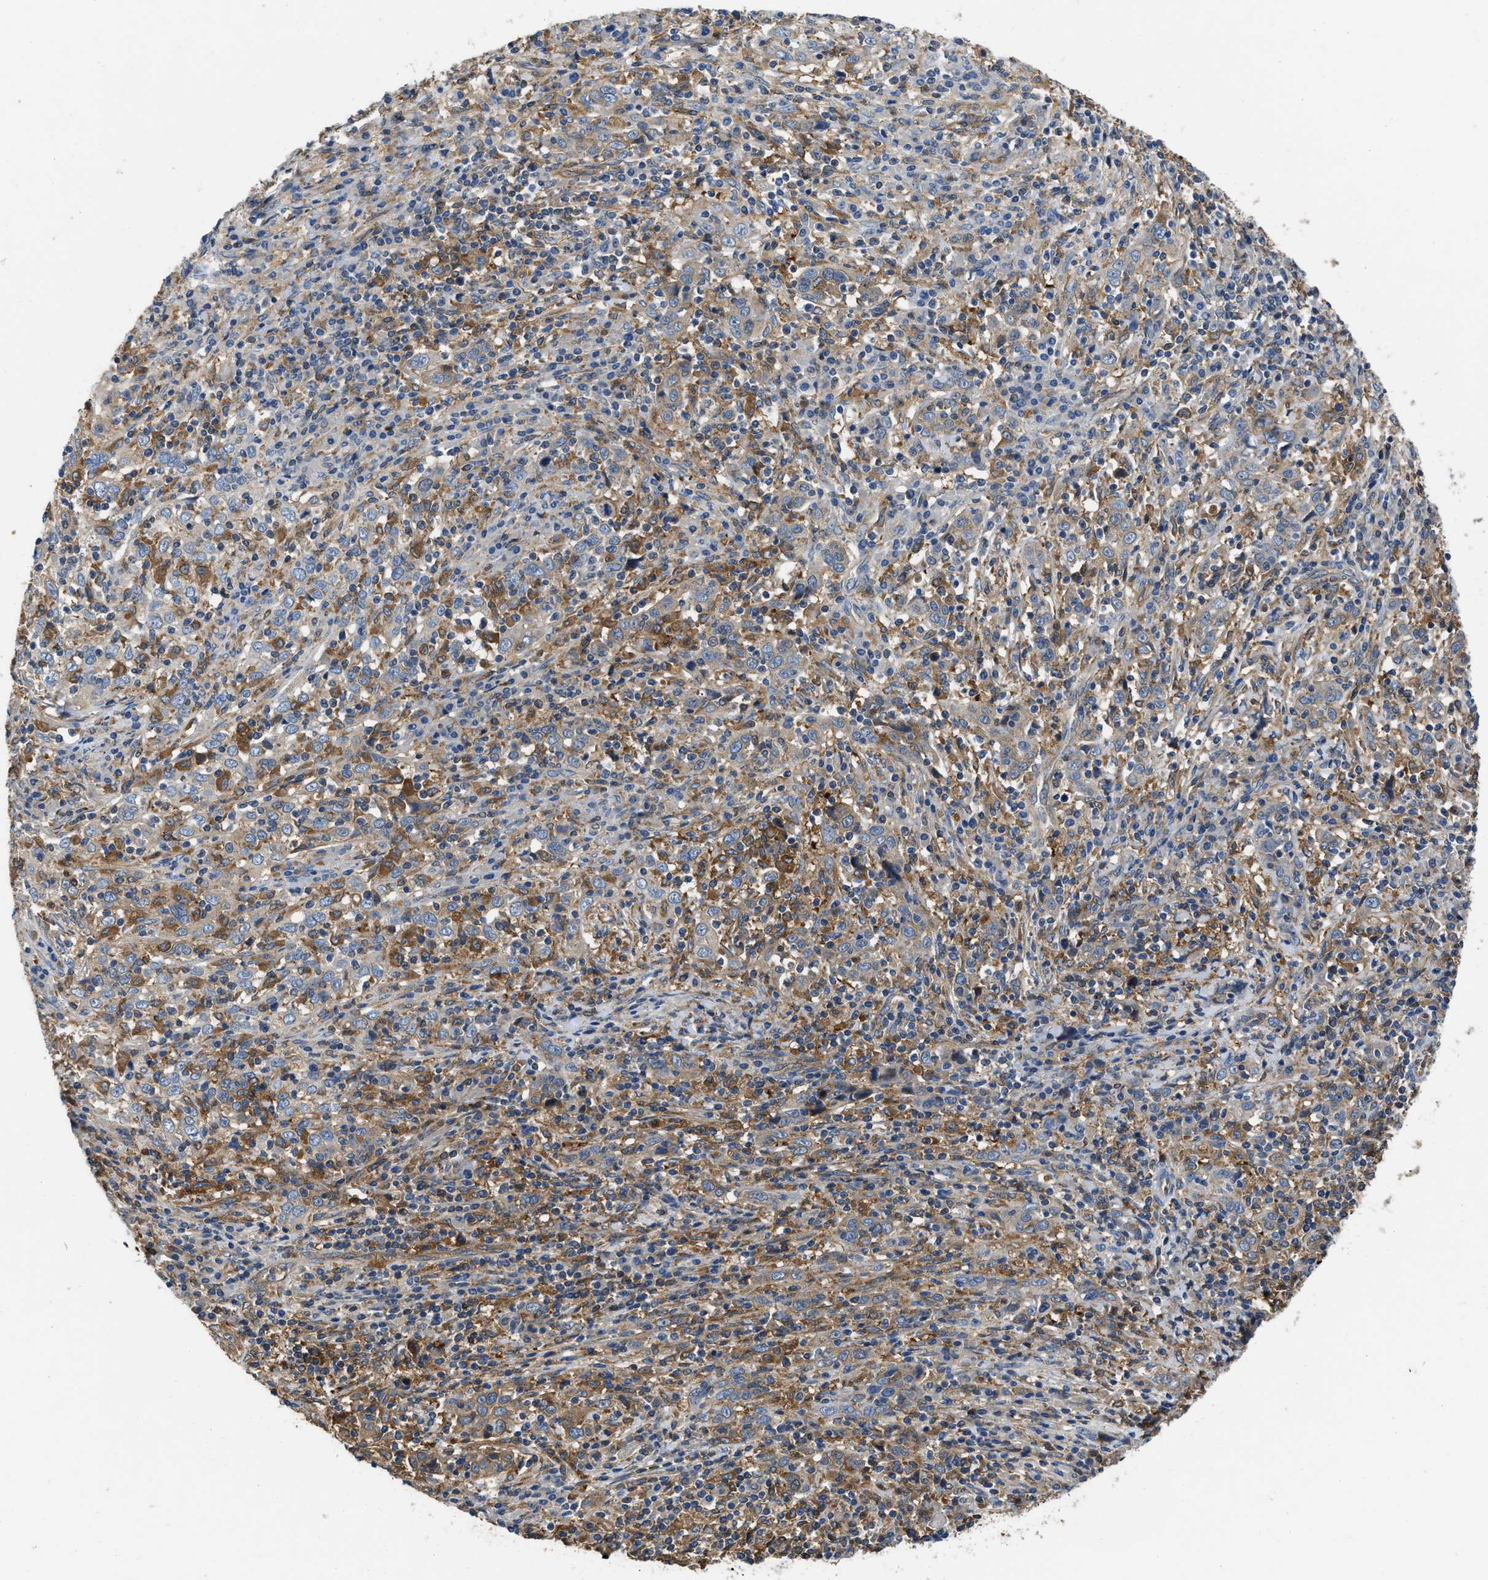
{"staining": {"intensity": "moderate", "quantity": "<25%", "location": "cytoplasmic/membranous"}, "tissue": "cervical cancer", "cell_type": "Tumor cells", "image_type": "cancer", "snomed": [{"axis": "morphology", "description": "Squamous cell carcinoma, NOS"}, {"axis": "topography", "description": "Cervix"}], "caption": "About <25% of tumor cells in cervical squamous cell carcinoma display moderate cytoplasmic/membranous protein expression as visualized by brown immunohistochemical staining.", "gene": "PKM", "patient": {"sex": "female", "age": 46}}